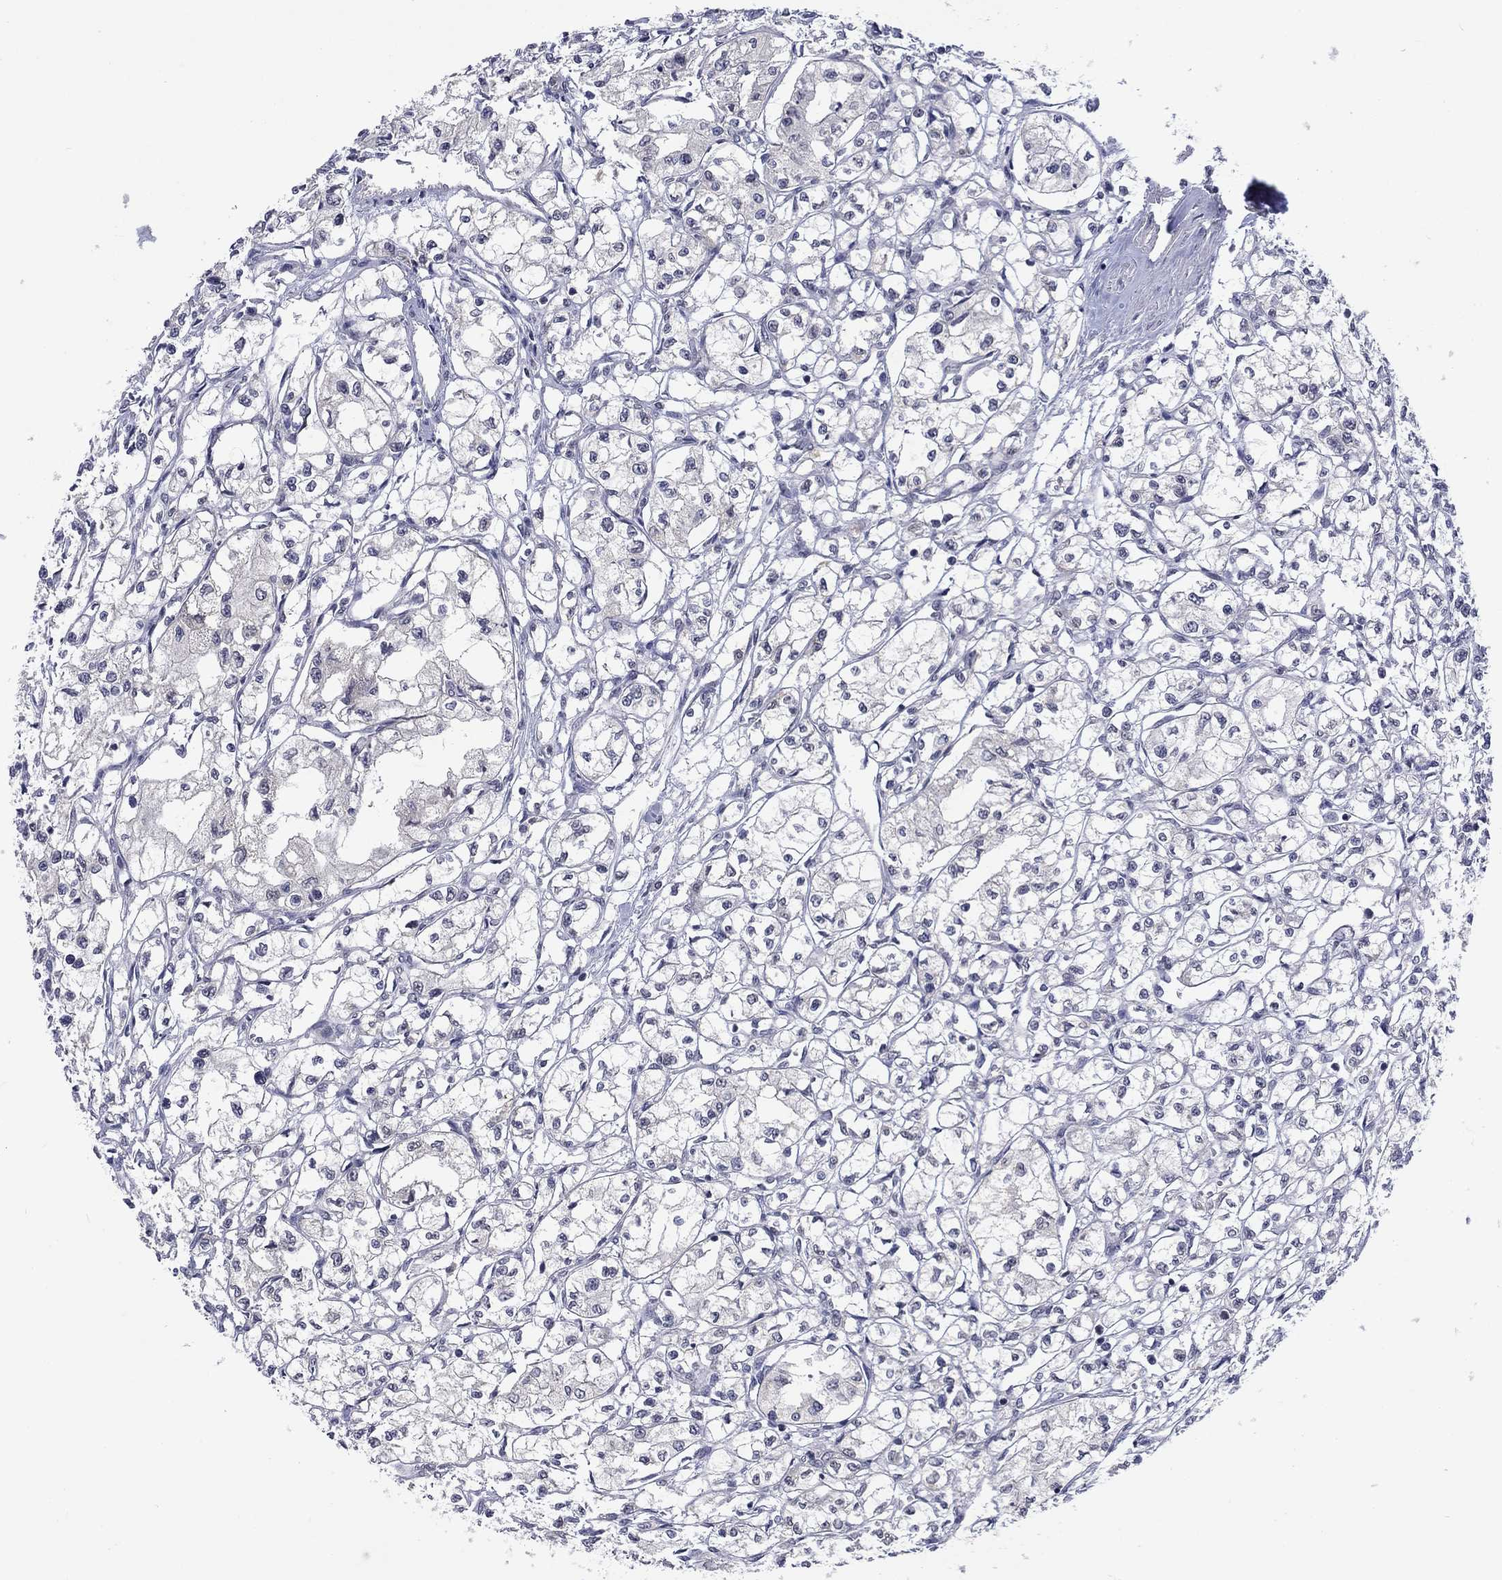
{"staining": {"intensity": "negative", "quantity": "none", "location": "none"}, "tissue": "renal cancer", "cell_type": "Tumor cells", "image_type": "cancer", "snomed": [{"axis": "morphology", "description": "Adenocarcinoma, NOS"}, {"axis": "topography", "description": "Kidney"}], "caption": "A histopathology image of adenocarcinoma (renal) stained for a protein shows no brown staining in tumor cells.", "gene": "SPATA33", "patient": {"sex": "male", "age": 56}}